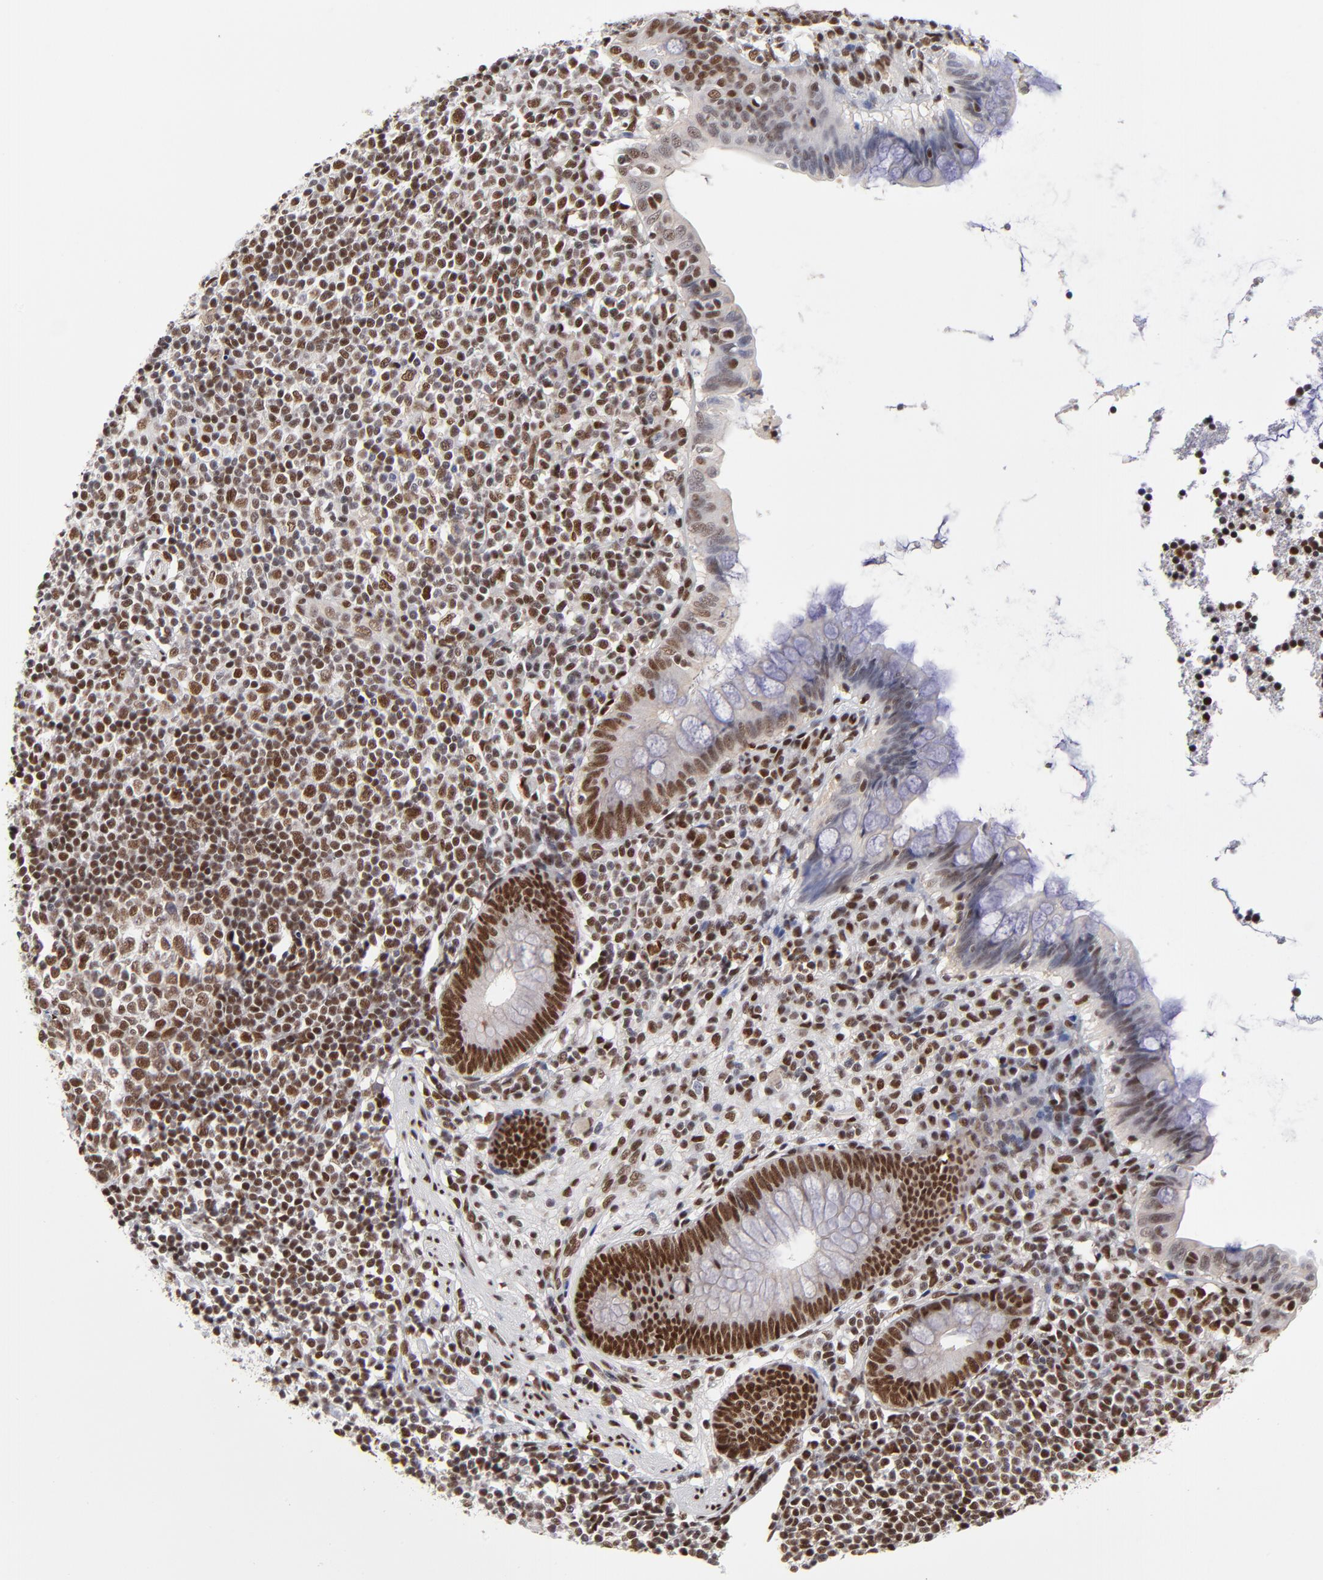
{"staining": {"intensity": "strong", "quantity": ">75%", "location": "nuclear"}, "tissue": "appendix", "cell_type": "Glandular cells", "image_type": "normal", "snomed": [{"axis": "morphology", "description": "Normal tissue, NOS"}, {"axis": "topography", "description": "Appendix"}], "caption": "Protein staining reveals strong nuclear staining in approximately >75% of glandular cells in benign appendix. Nuclei are stained in blue.", "gene": "ZMYM3", "patient": {"sex": "female", "age": 66}}